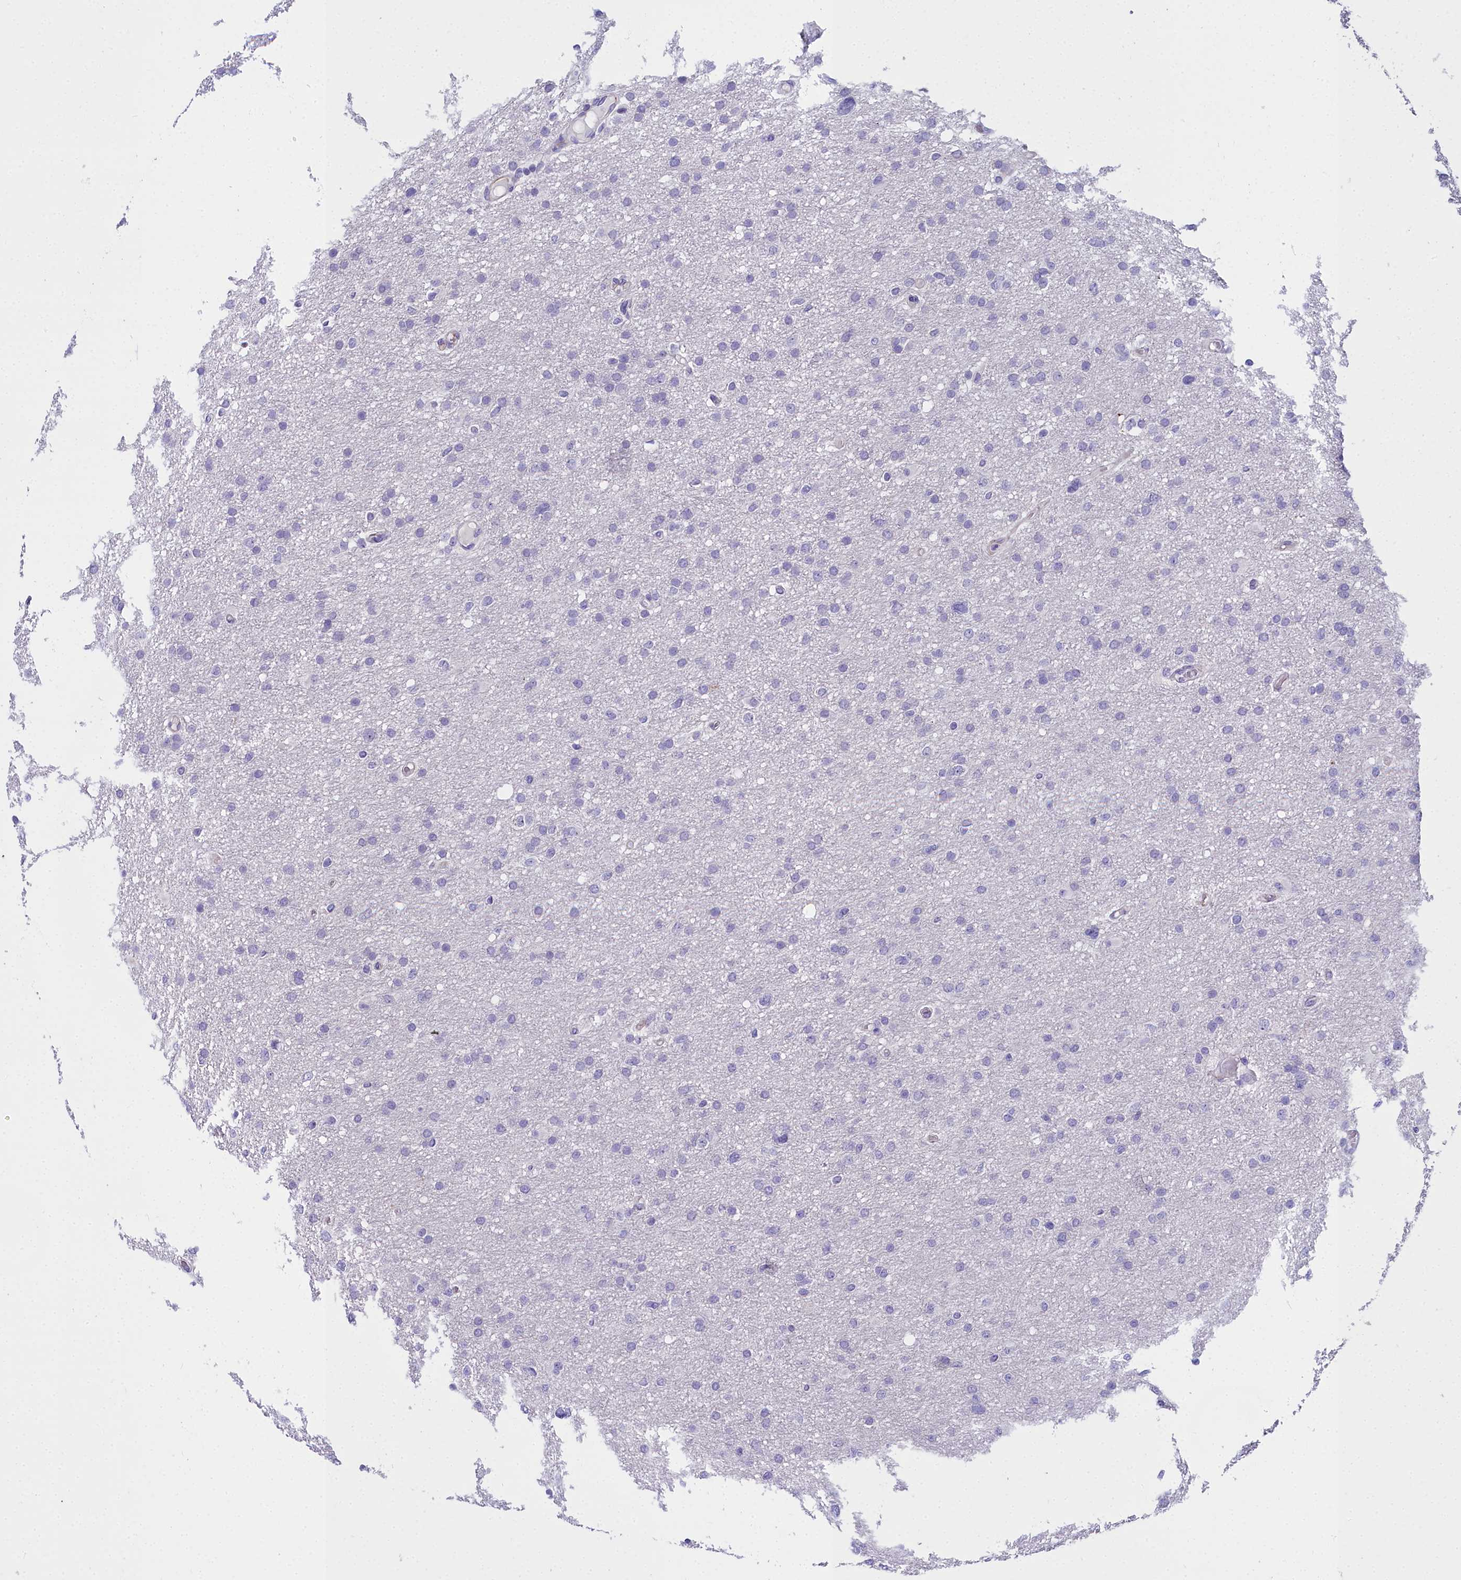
{"staining": {"intensity": "negative", "quantity": "none", "location": "none"}, "tissue": "glioma", "cell_type": "Tumor cells", "image_type": "cancer", "snomed": [{"axis": "morphology", "description": "Glioma, malignant, High grade"}, {"axis": "topography", "description": "Cerebral cortex"}], "caption": "This is an immunohistochemistry histopathology image of human glioma. There is no staining in tumor cells.", "gene": "TIMM22", "patient": {"sex": "female", "age": 36}}